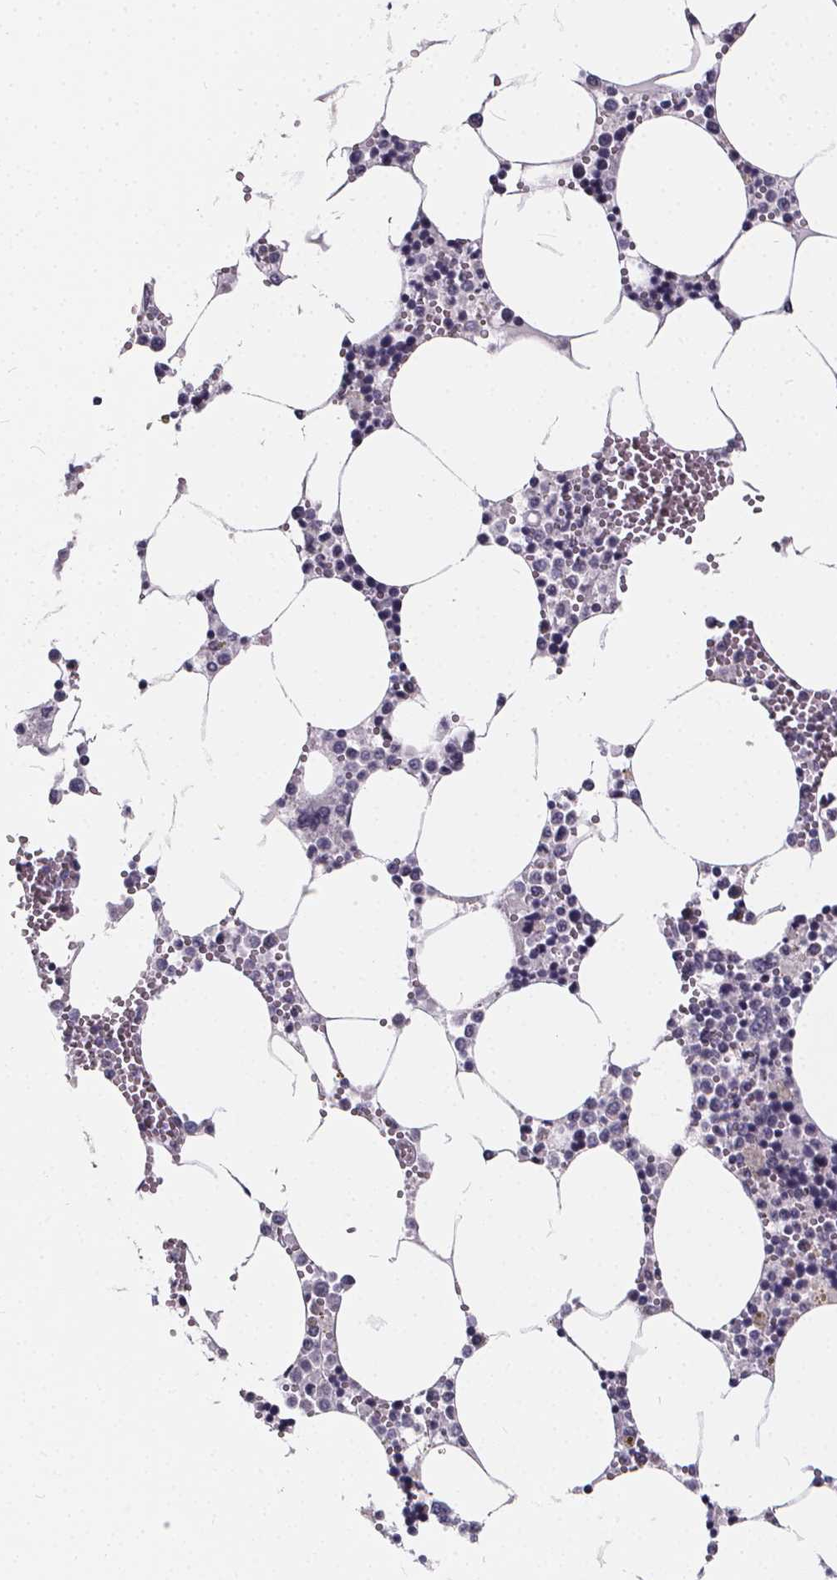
{"staining": {"intensity": "negative", "quantity": "none", "location": "none"}, "tissue": "bone marrow", "cell_type": "Hematopoietic cells", "image_type": "normal", "snomed": [{"axis": "morphology", "description": "Normal tissue, NOS"}, {"axis": "topography", "description": "Bone marrow"}], "caption": "Immunohistochemistry histopathology image of benign bone marrow: human bone marrow stained with DAB (3,3'-diaminobenzidine) displays no significant protein expression in hematopoietic cells.", "gene": "SPEF2", "patient": {"sex": "male", "age": 54}}